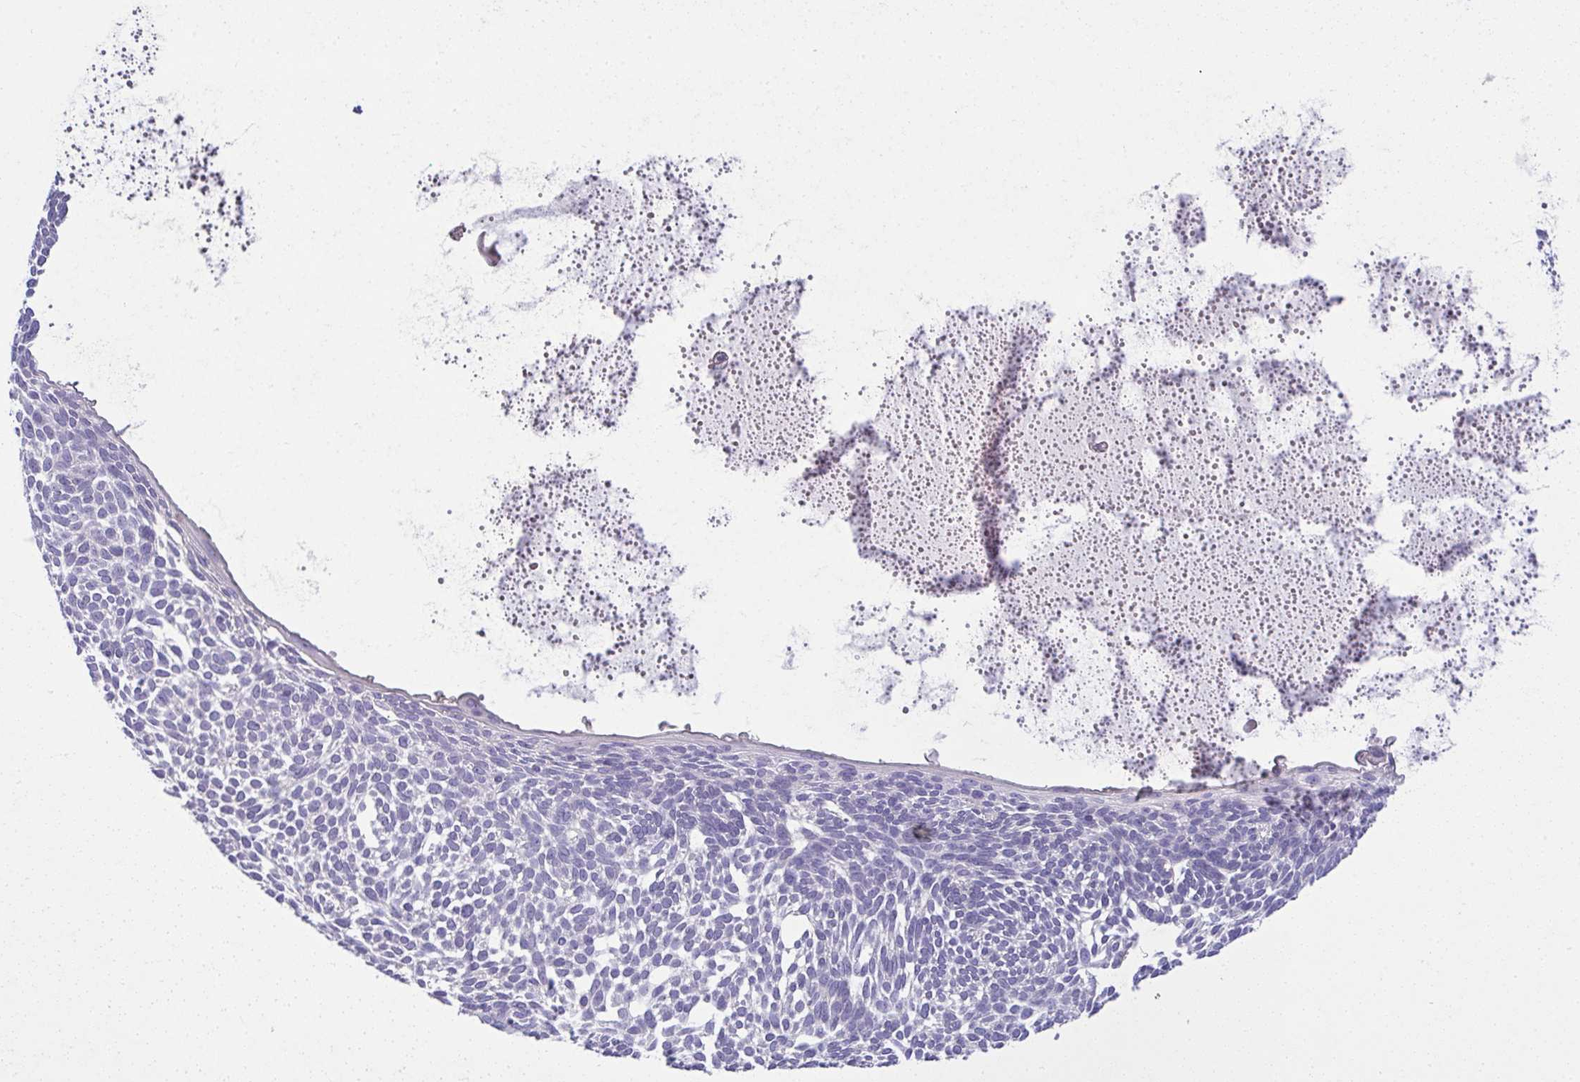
{"staining": {"intensity": "negative", "quantity": "none", "location": "none"}, "tissue": "skin cancer", "cell_type": "Tumor cells", "image_type": "cancer", "snomed": [{"axis": "morphology", "description": "Basal cell carcinoma"}, {"axis": "topography", "description": "Skin"}, {"axis": "topography", "description": "Skin of face"}], "caption": "High power microscopy photomicrograph of an IHC image of skin basal cell carcinoma, revealing no significant expression in tumor cells. (Brightfield microscopy of DAB (3,3'-diaminobenzidine) immunohistochemistry at high magnification).", "gene": "SPTB", "patient": {"sex": "male", "age": 83}}